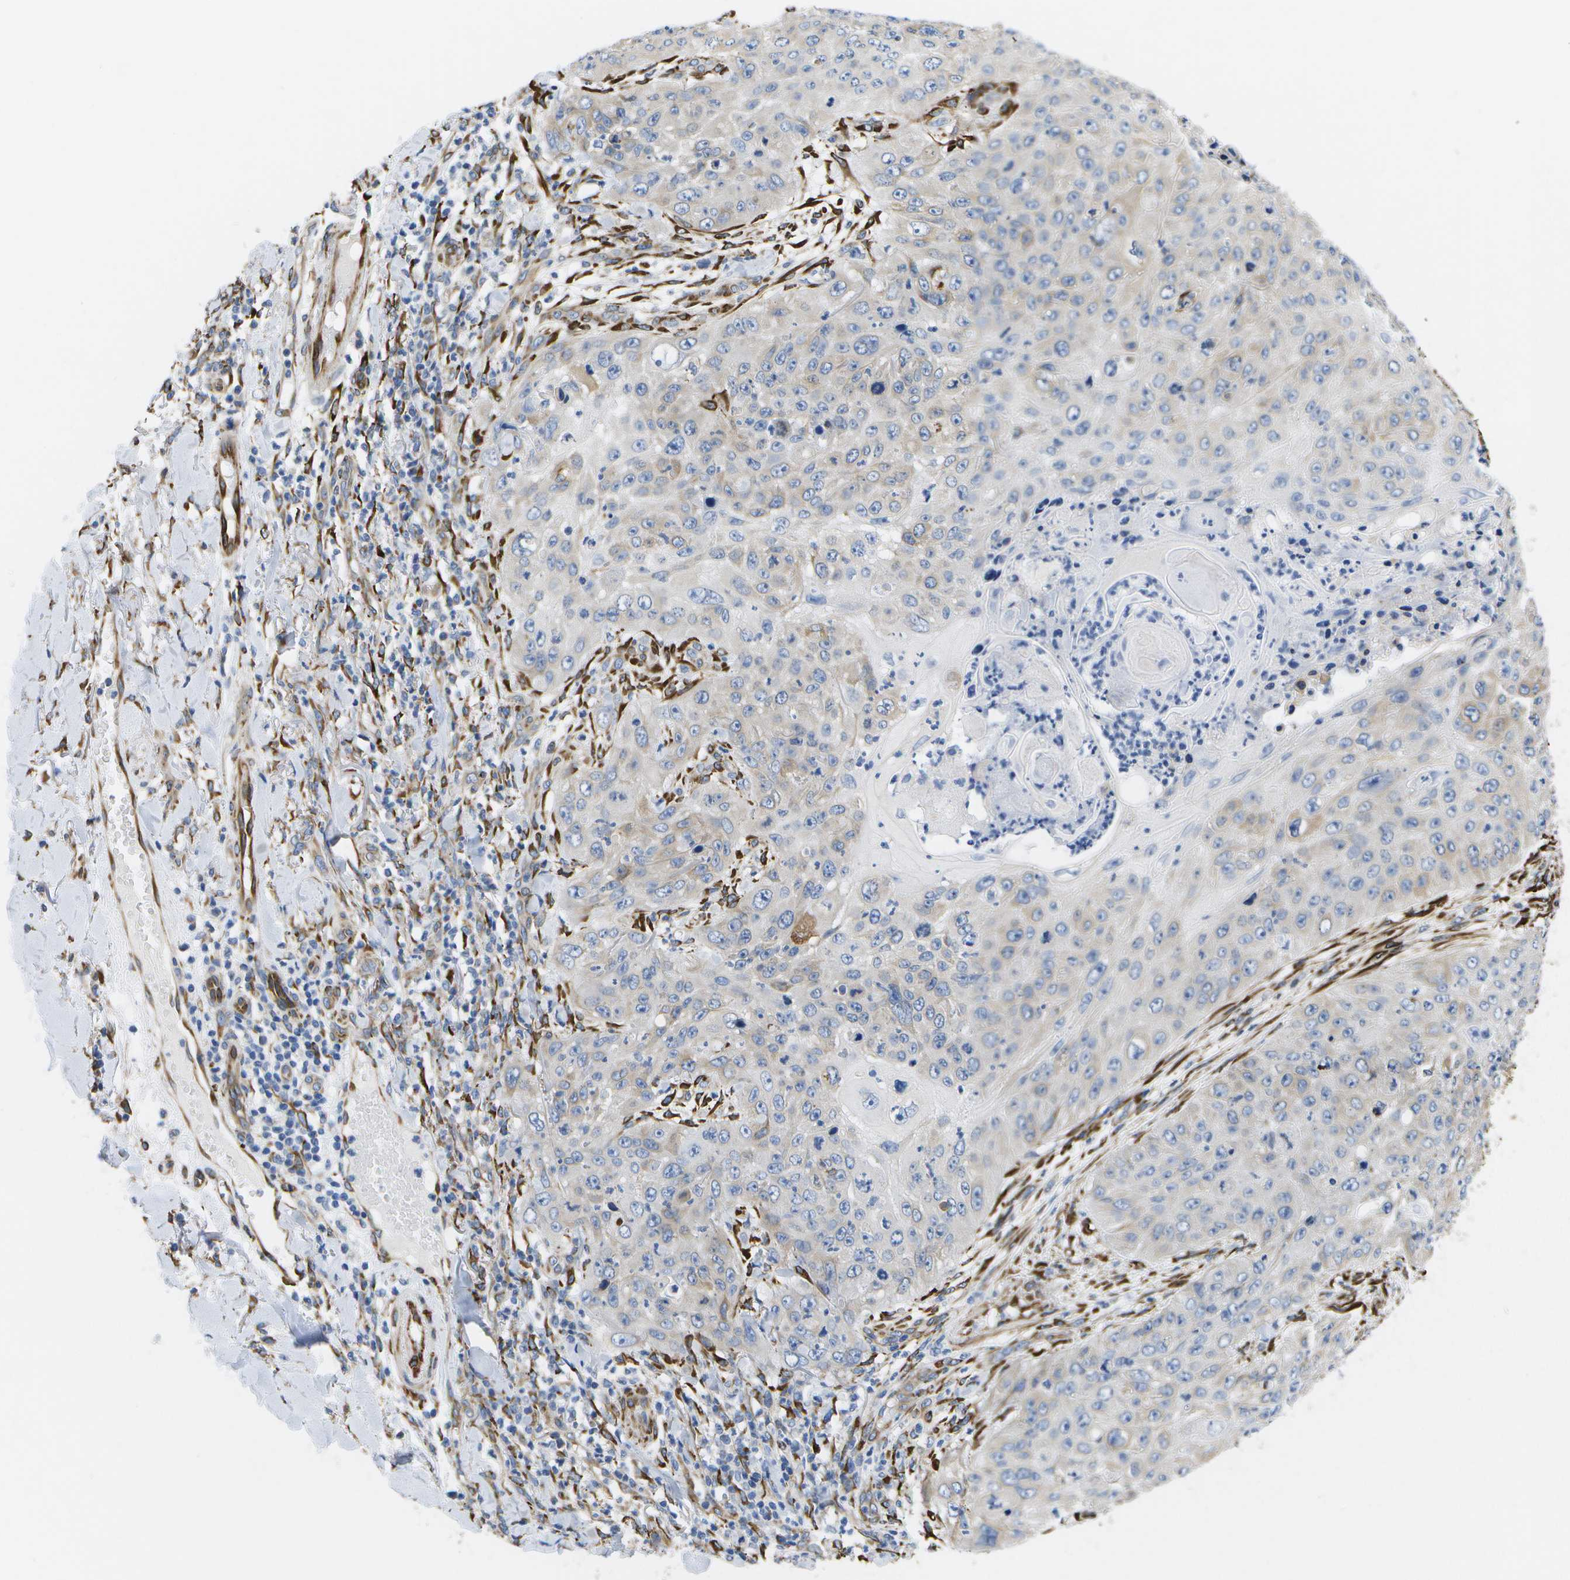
{"staining": {"intensity": "weak", "quantity": "<25%", "location": "cytoplasmic/membranous"}, "tissue": "skin cancer", "cell_type": "Tumor cells", "image_type": "cancer", "snomed": [{"axis": "morphology", "description": "Squamous cell carcinoma, NOS"}, {"axis": "topography", "description": "Skin"}], "caption": "Immunohistochemistry of human skin cancer (squamous cell carcinoma) displays no expression in tumor cells.", "gene": "ZDHHC17", "patient": {"sex": "female", "age": 80}}